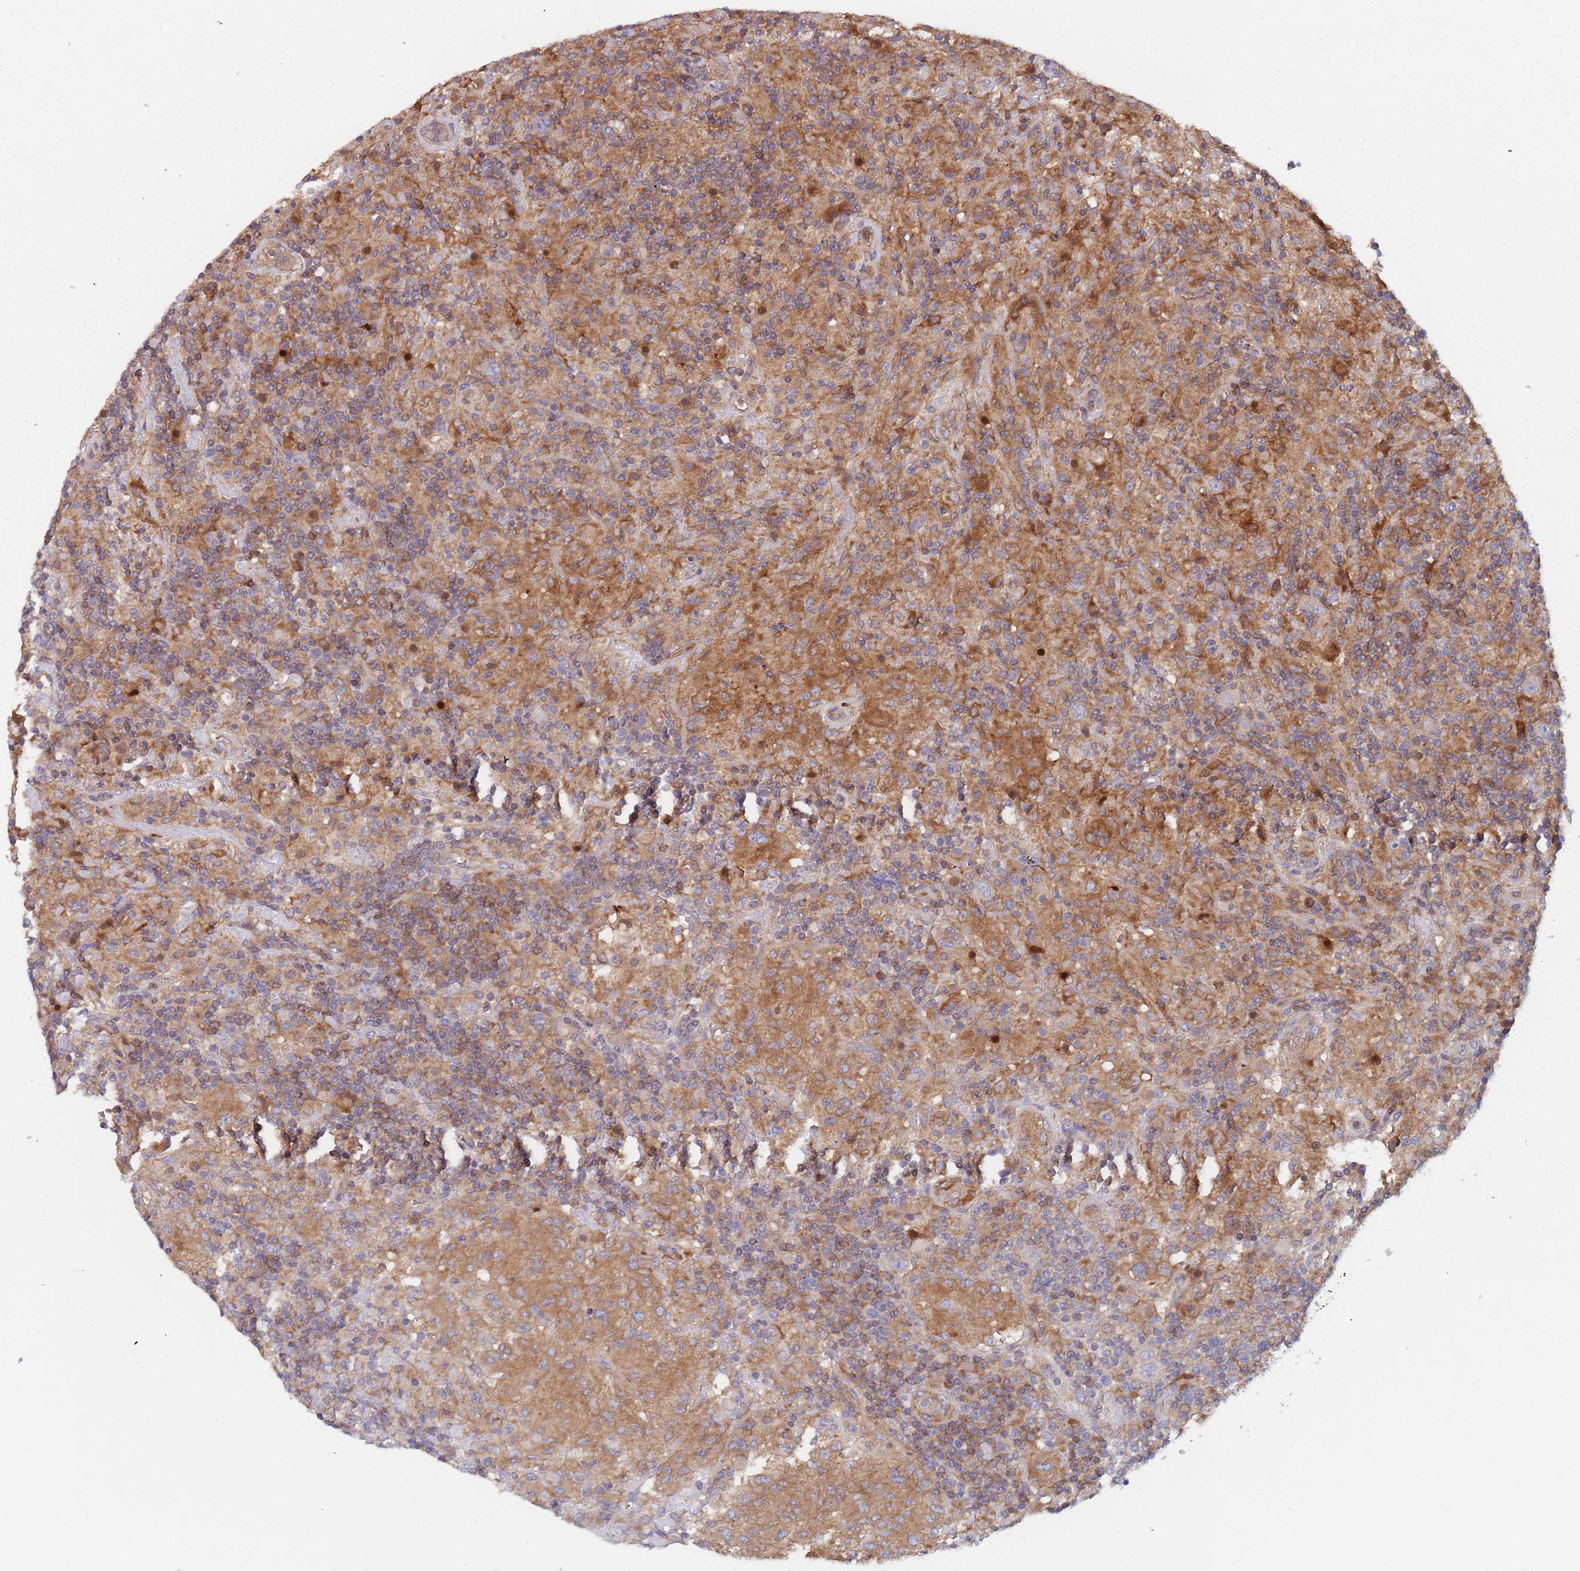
{"staining": {"intensity": "weak", "quantity": "<25%", "location": "cytoplasmic/membranous"}, "tissue": "lymphoma", "cell_type": "Tumor cells", "image_type": "cancer", "snomed": [{"axis": "morphology", "description": "Hodgkin's disease, NOS"}, {"axis": "topography", "description": "Lymph node"}], "caption": "Image shows no protein expression in tumor cells of Hodgkin's disease tissue.", "gene": "GDI2", "patient": {"sex": "male", "age": 70}}